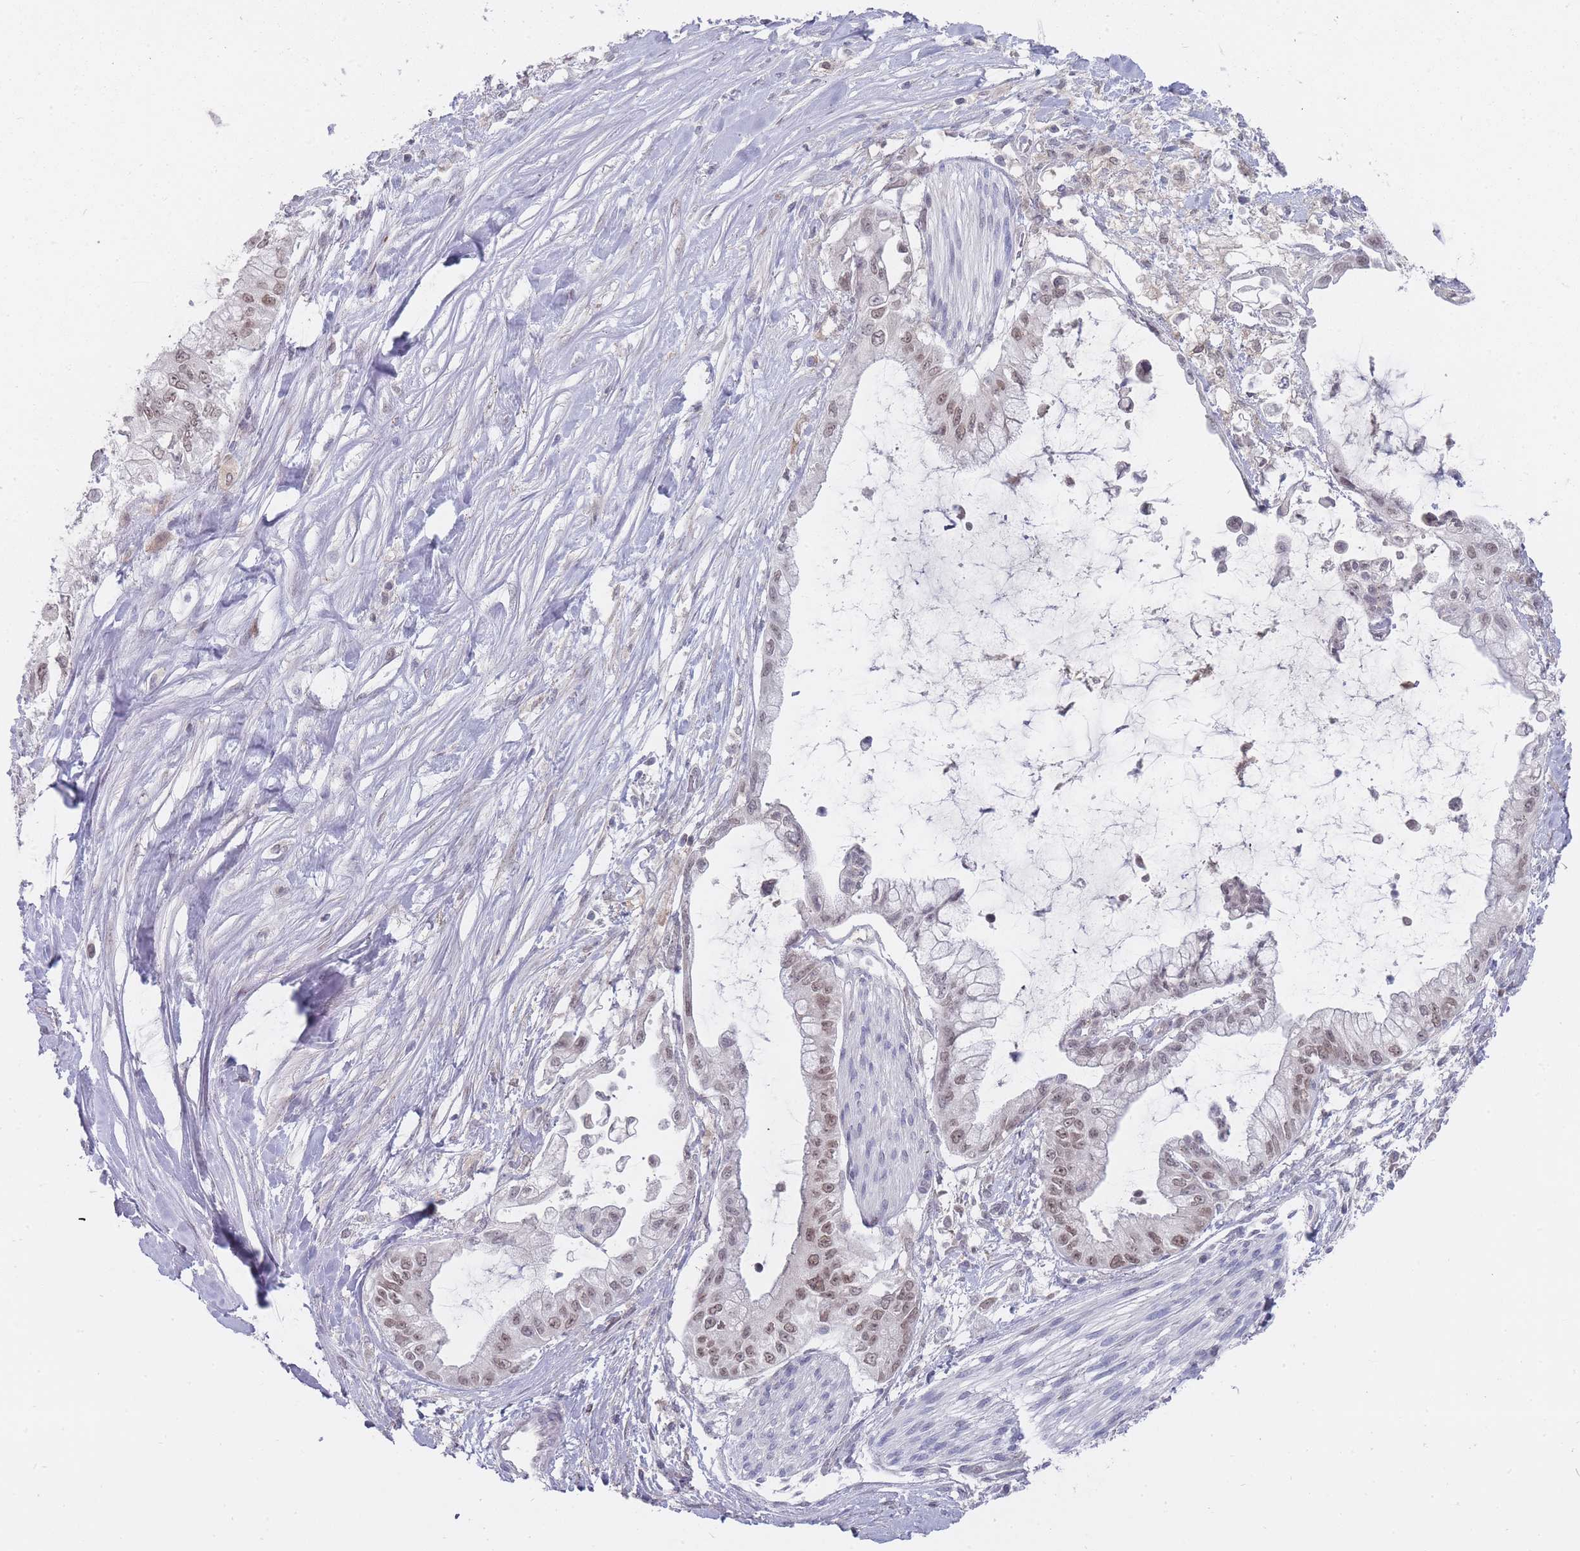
{"staining": {"intensity": "weak", "quantity": "25%-75%", "location": "nuclear"}, "tissue": "pancreatic cancer", "cell_type": "Tumor cells", "image_type": "cancer", "snomed": [{"axis": "morphology", "description": "Adenocarcinoma, NOS"}, {"axis": "topography", "description": "Pancreas"}], "caption": "High-magnification brightfield microscopy of pancreatic cancer stained with DAB (brown) and counterstained with hematoxylin (blue). tumor cells exhibit weak nuclear staining is appreciated in about25%-75% of cells. (DAB (3,3'-diaminobenzidine) IHC, brown staining for protein, blue staining for nuclei).", "gene": "GINS1", "patient": {"sex": "male", "age": 48}}